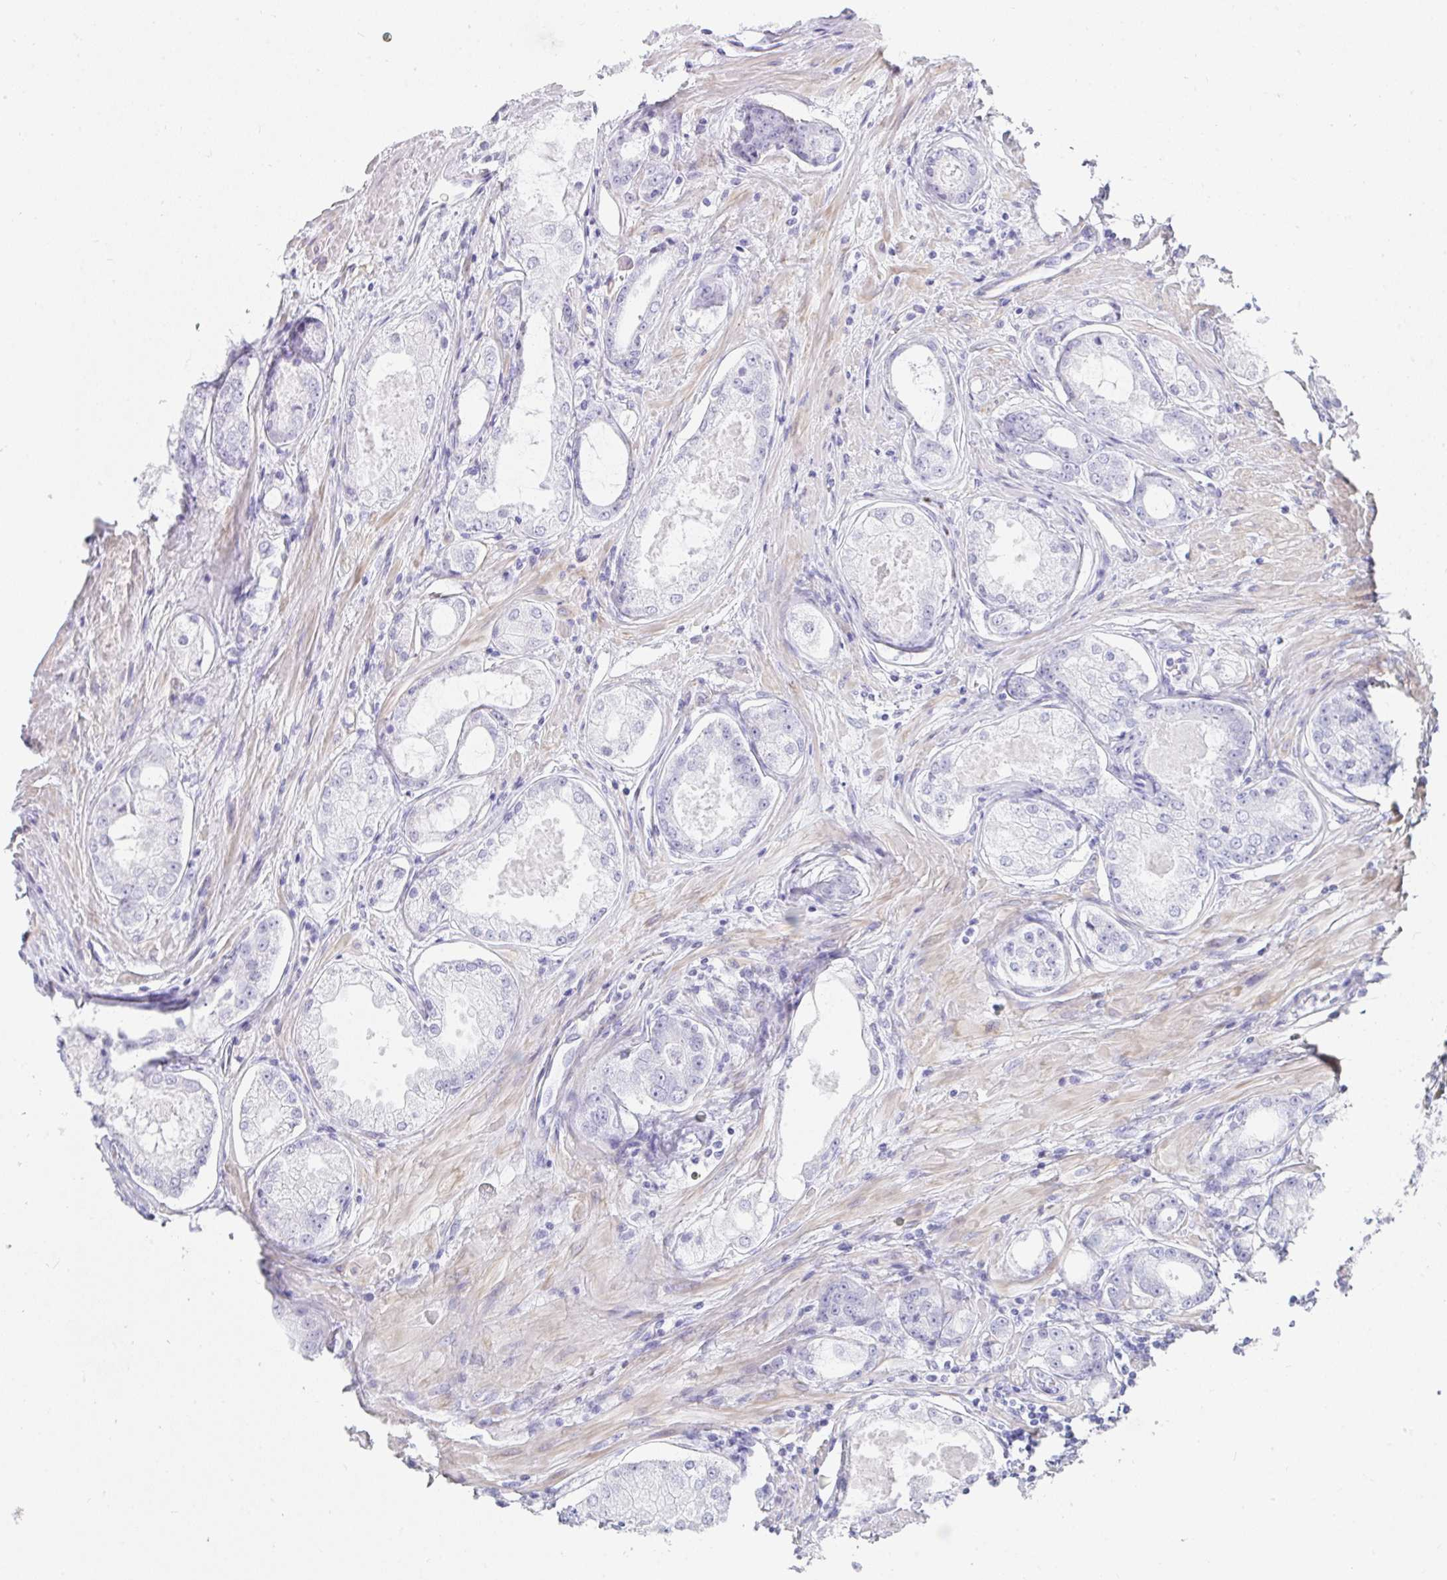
{"staining": {"intensity": "negative", "quantity": "none", "location": "none"}, "tissue": "prostate cancer", "cell_type": "Tumor cells", "image_type": "cancer", "snomed": [{"axis": "morphology", "description": "Adenocarcinoma, Low grade"}, {"axis": "topography", "description": "Prostate"}], "caption": "High magnification brightfield microscopy of prostate cancer (low-grade adenocarcinoma) stained with DAB (brown) and counterstained with hematoxylin (blue): tumor cells show no significant expression. Nuclei are stained in blue.", "gene": "PRND", "patient": {"sex": "male", "age": 68}}